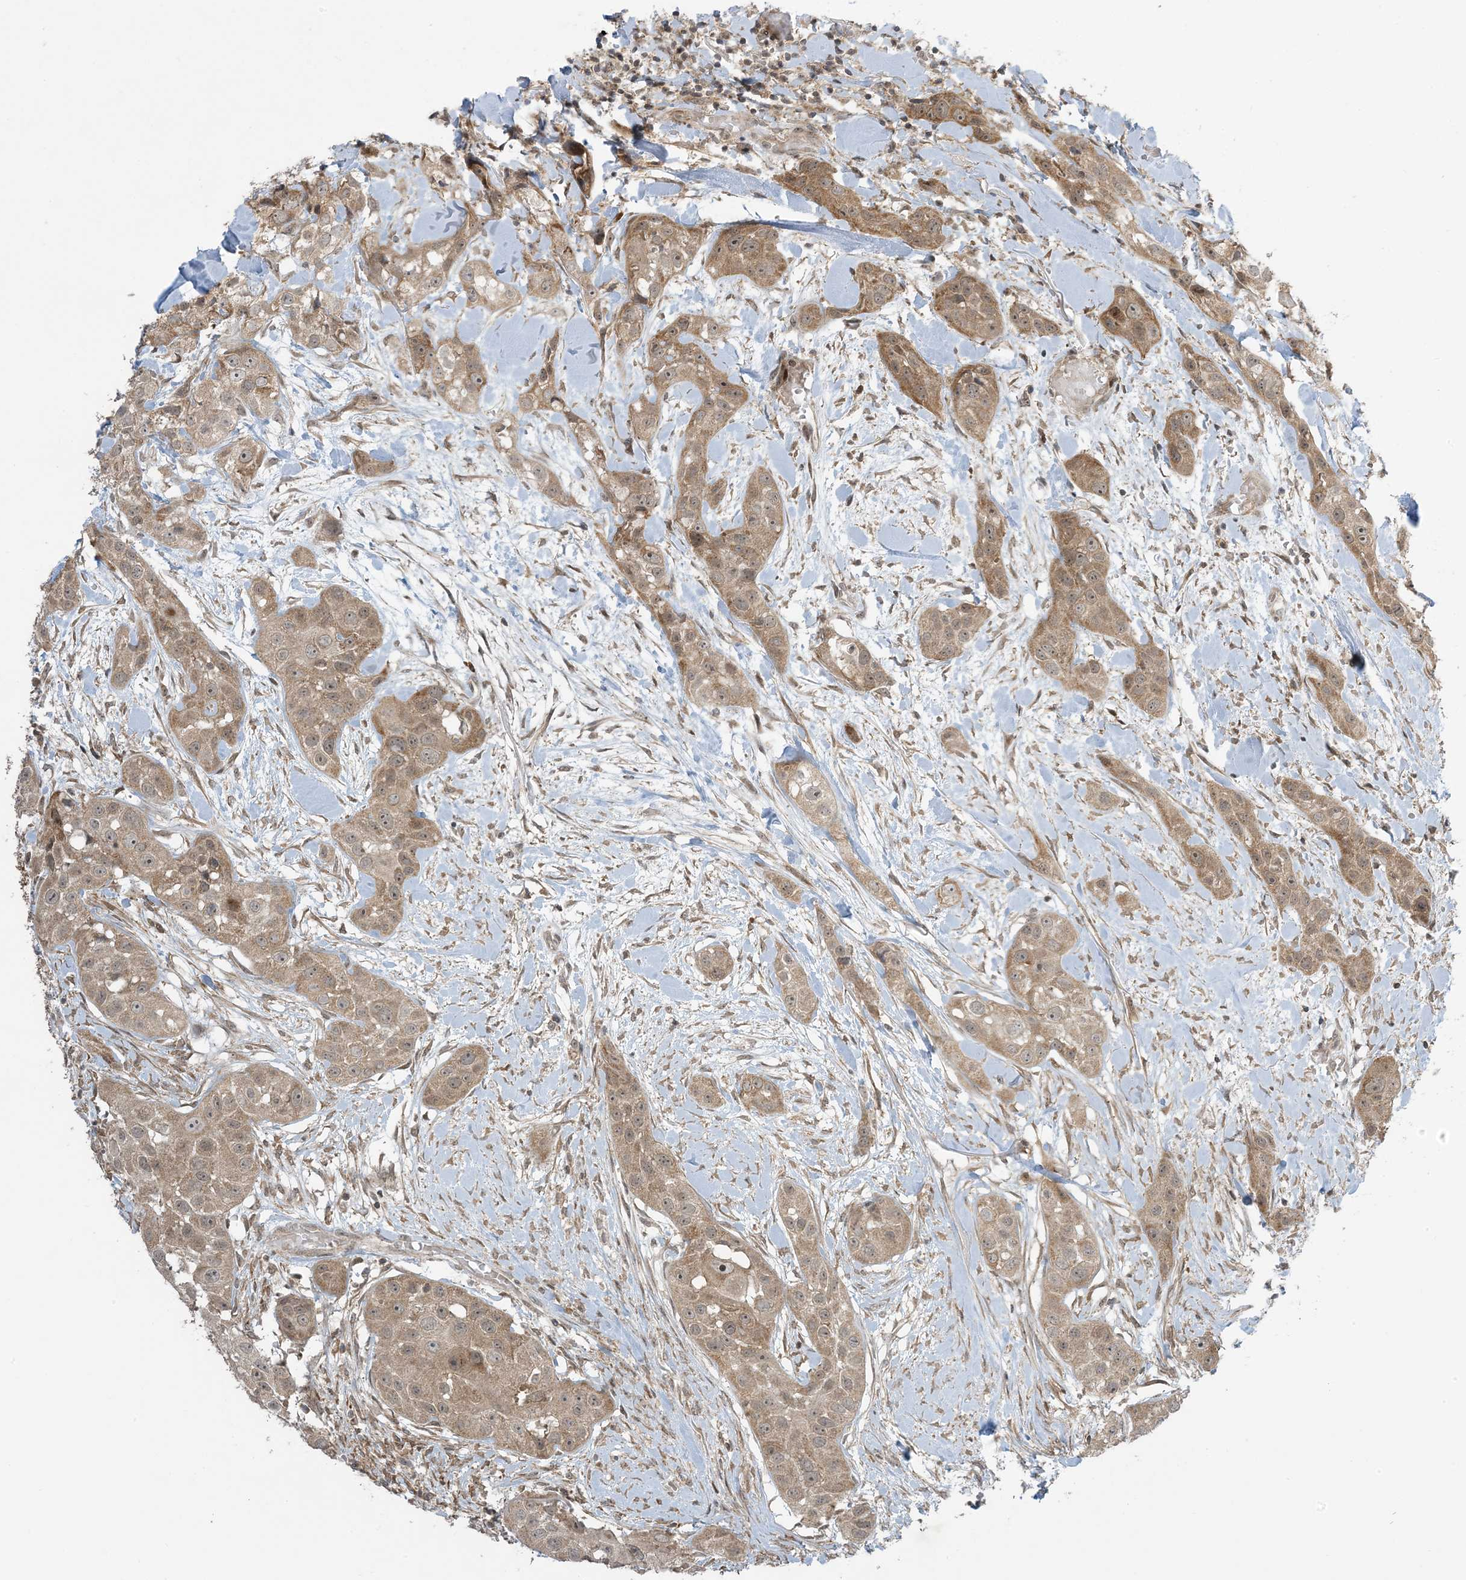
{"staining": {"intensity": "moderate", "quantity": ">75%", "location": "cytoplasmic/membranous"}, "tissue": "head and neck cancer", "cell_type": "Tumor cells", "image_type": "cancer", "snomed": [{"axis": "morphology", "description": "Normal tissue, NOS"}, {"axis": "morphology", "description": "Squamous cell carcinoma, NOS"}, {"axis": "topography", "description": "Skeletal muscle"}, {"axis": "topography", "description": "Head-Neck"}], "caption": "Squamous cell carcinoma (head and neck) stained with IHC shows moderate cytoplasmic/membranous staining in about >75% of tumor cells. Nuclei are stained in blue.", "gene": "PHLDB2", "patient": {"sex": "male", "age": 51}}